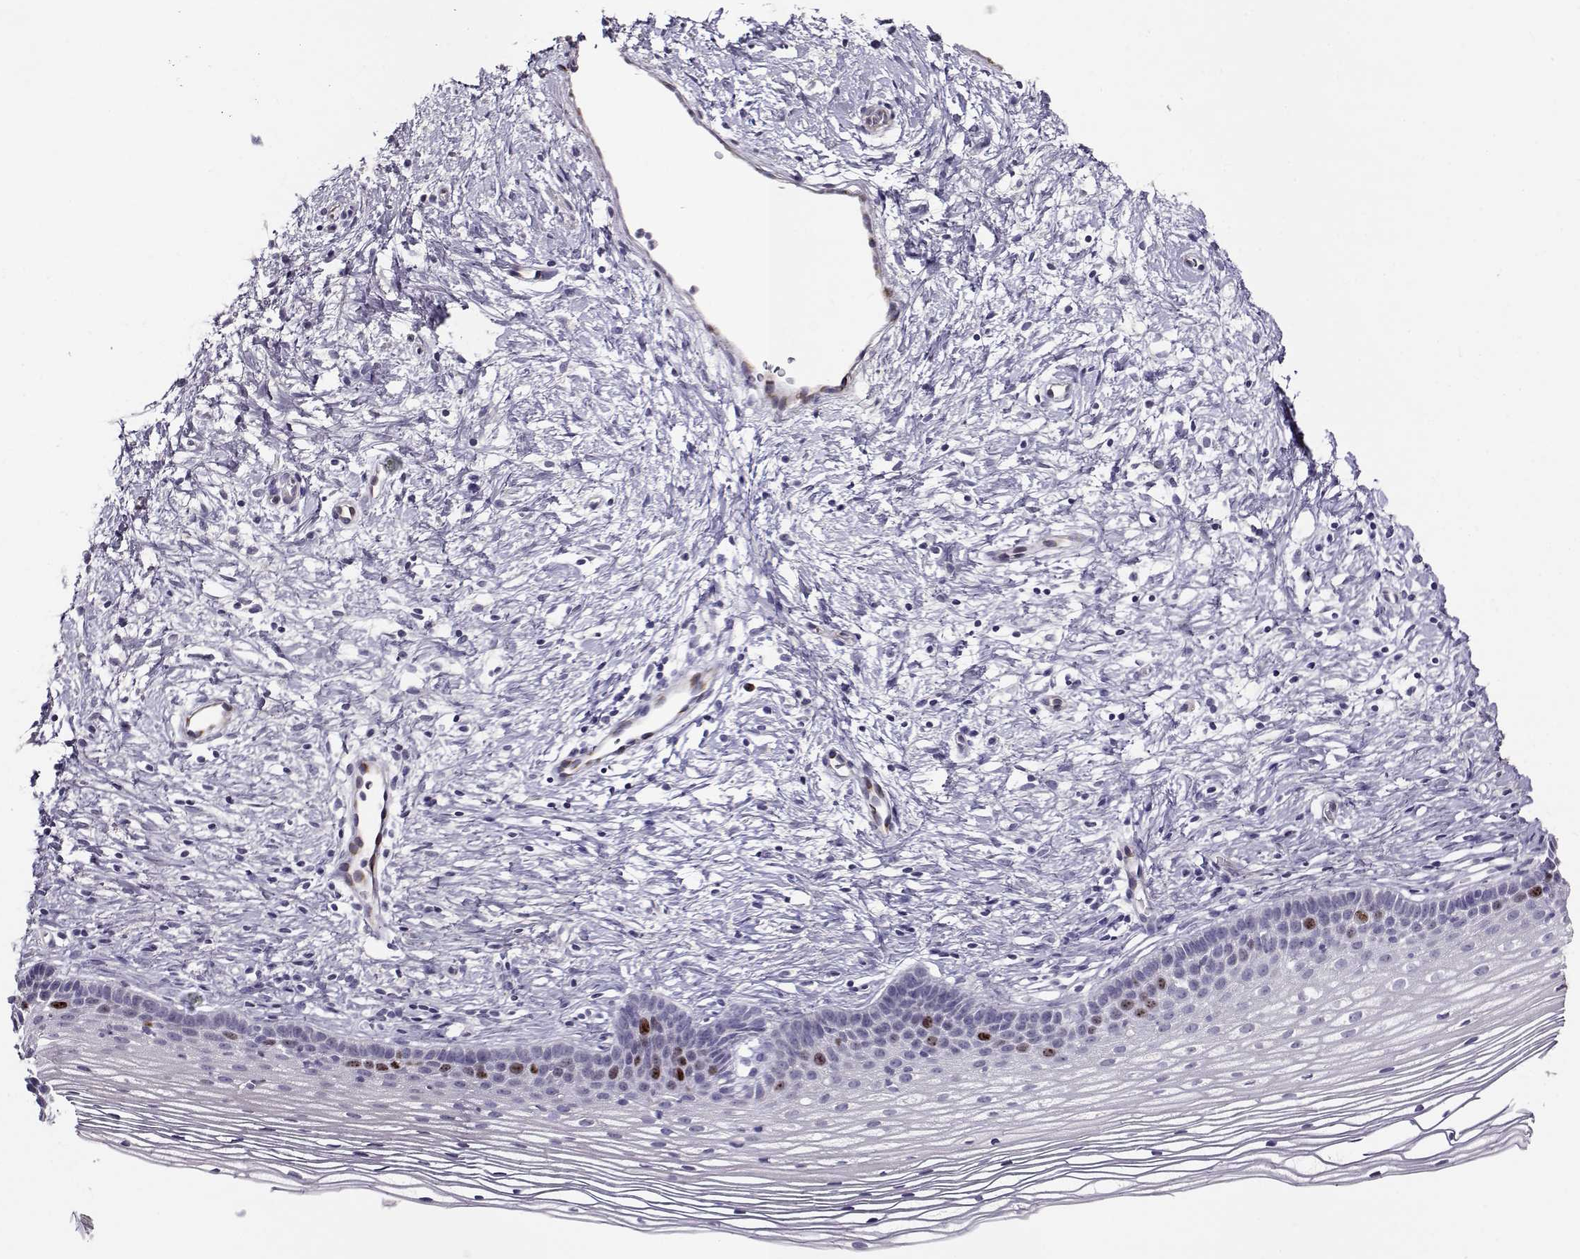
{"staining": {"intensity": "moderate", "quantity": "<25%", "location": "nuclear"}, "tissue": "cervix", "cell_type": "Squamous epithelial cells", "image_type": "normal", "snomed": [{"axis": "morphology", "description": "Normal tissue, NOS"}, {"axis": "topography", "description": "Cervix"}], "caption": "Immunohistochemistry (IHC) of normal cervix reveals low levels of moderate nuclear positivity in about <25% of squamous epithelial cells. (DAB IHC with brightfield microscopy, high magnification).", "gene": "NPW", "patient": {"sex": "female", "age": 39}}